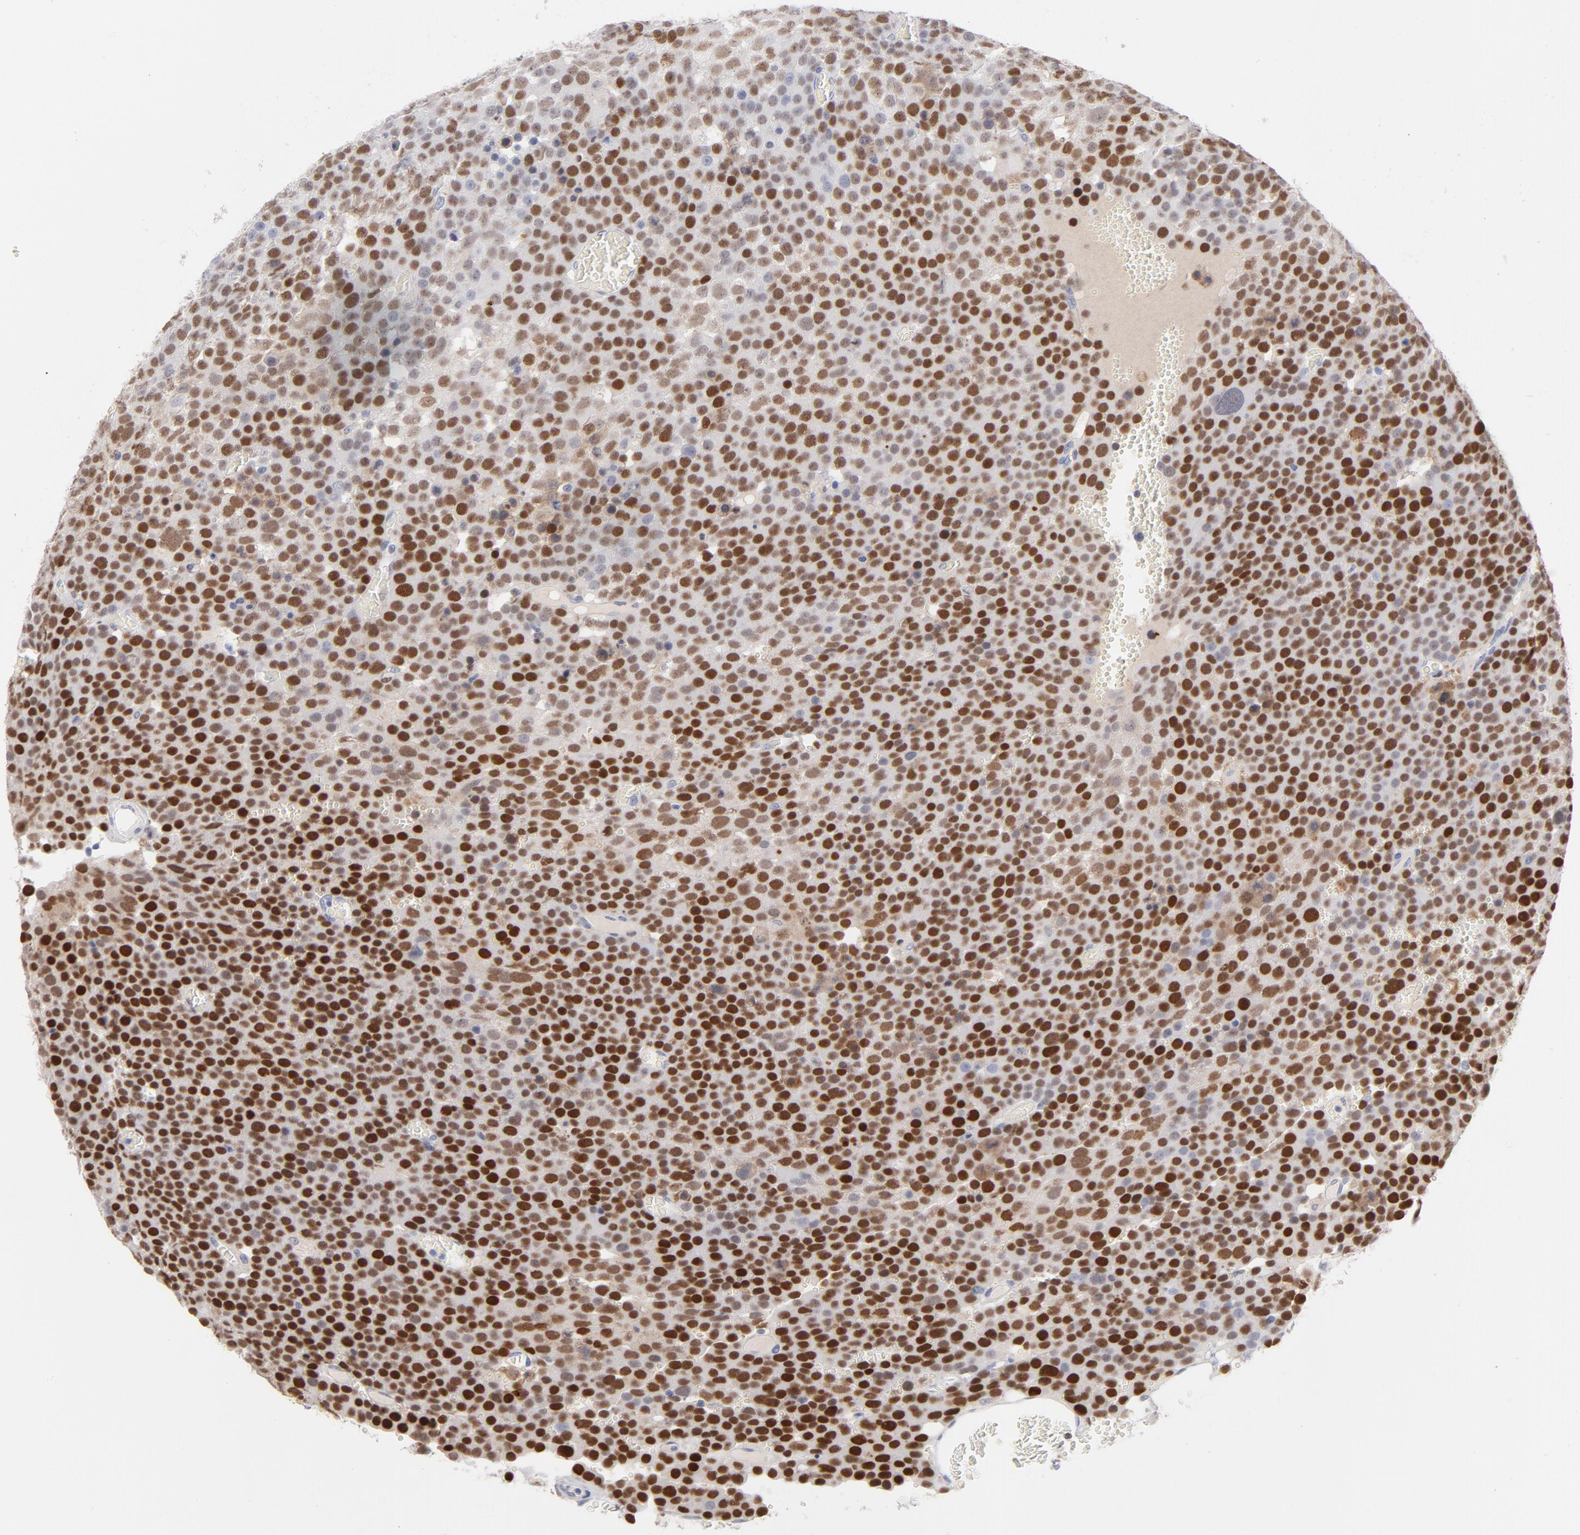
{"staining": {"intensity": "strong", "quantity": ">75%", "location": "nuclear"}, "tissue": "testis cancer", "cell_type": "Tumor cells", "image_type": "cancer", "snomed": [{"axis": "morphology", "description": "Seminoma, NOS"}, {"axis": "topography", "description": "Testis"}], "caption": "A brown stain labels strong nuclear staining of a protein in testis seminoma tumor cells. The staining was performed using DAB to visualize the protein expression in brown, while the nuclei were stained in blue with hematoxylin (Magnification: 20x).", "gene": "MCM7", "patient": {"sex": "male", "age": 71}}